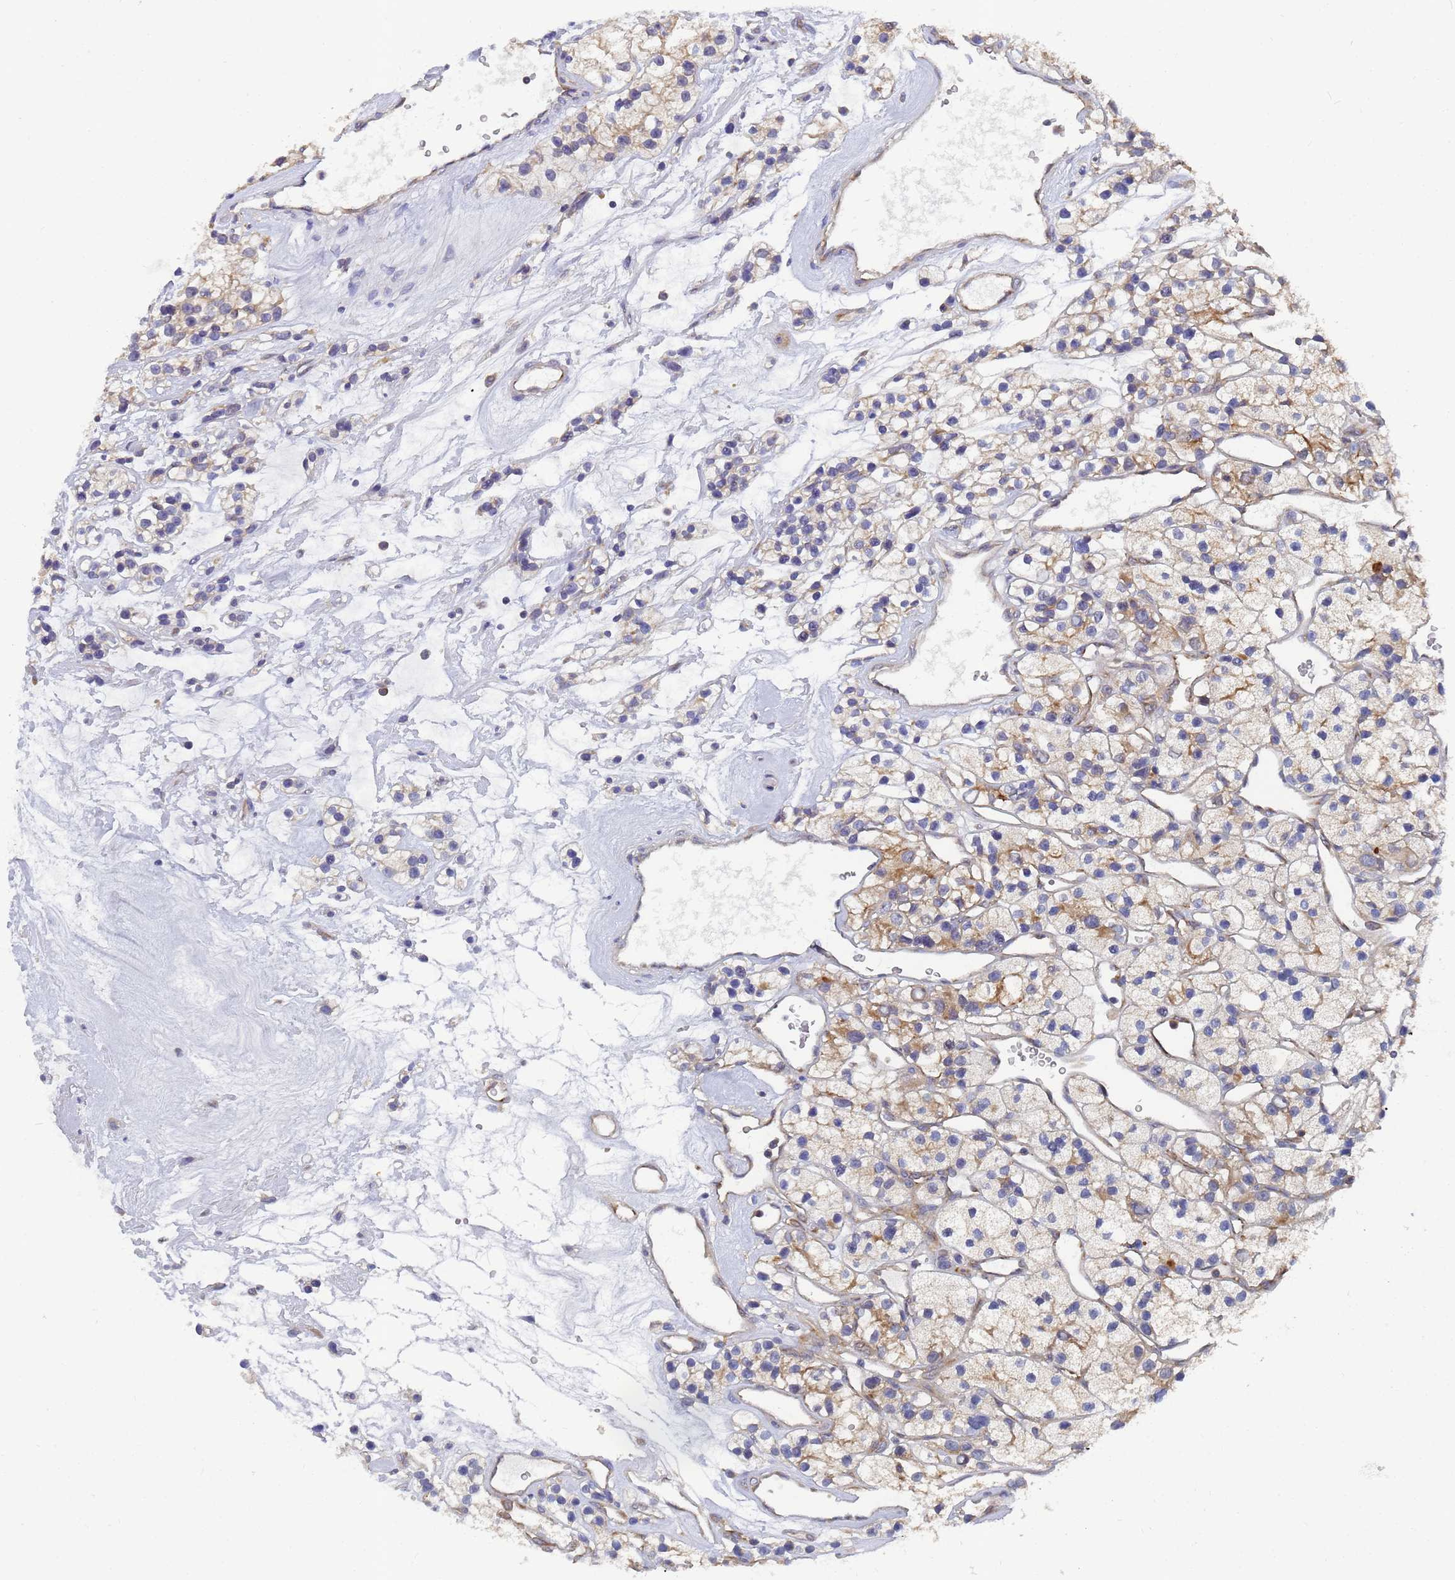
{"staining": {"intensity": "moderate", "quantity": "<25%", "location": "cytoplasmic/membranous"}, "tissue": "renal cancer", "cell_type": "Tumor cells", "image_type": "cancer", "snomed": [{"axis": "morphology", "description": "Adenocarcinoma, NOS"}, {"axis": "topography", "description": "Kidney"}], "caption": "IHC photomicrograph of human renal adenocarcinoma stained for a protein (brown), which demonstrates low levels of moderate cytoplasmic/membranous positivity in about <25% of tumor cells.", "gene": "ALS2CL", "patient": {"sex": "female", "age": 57}}